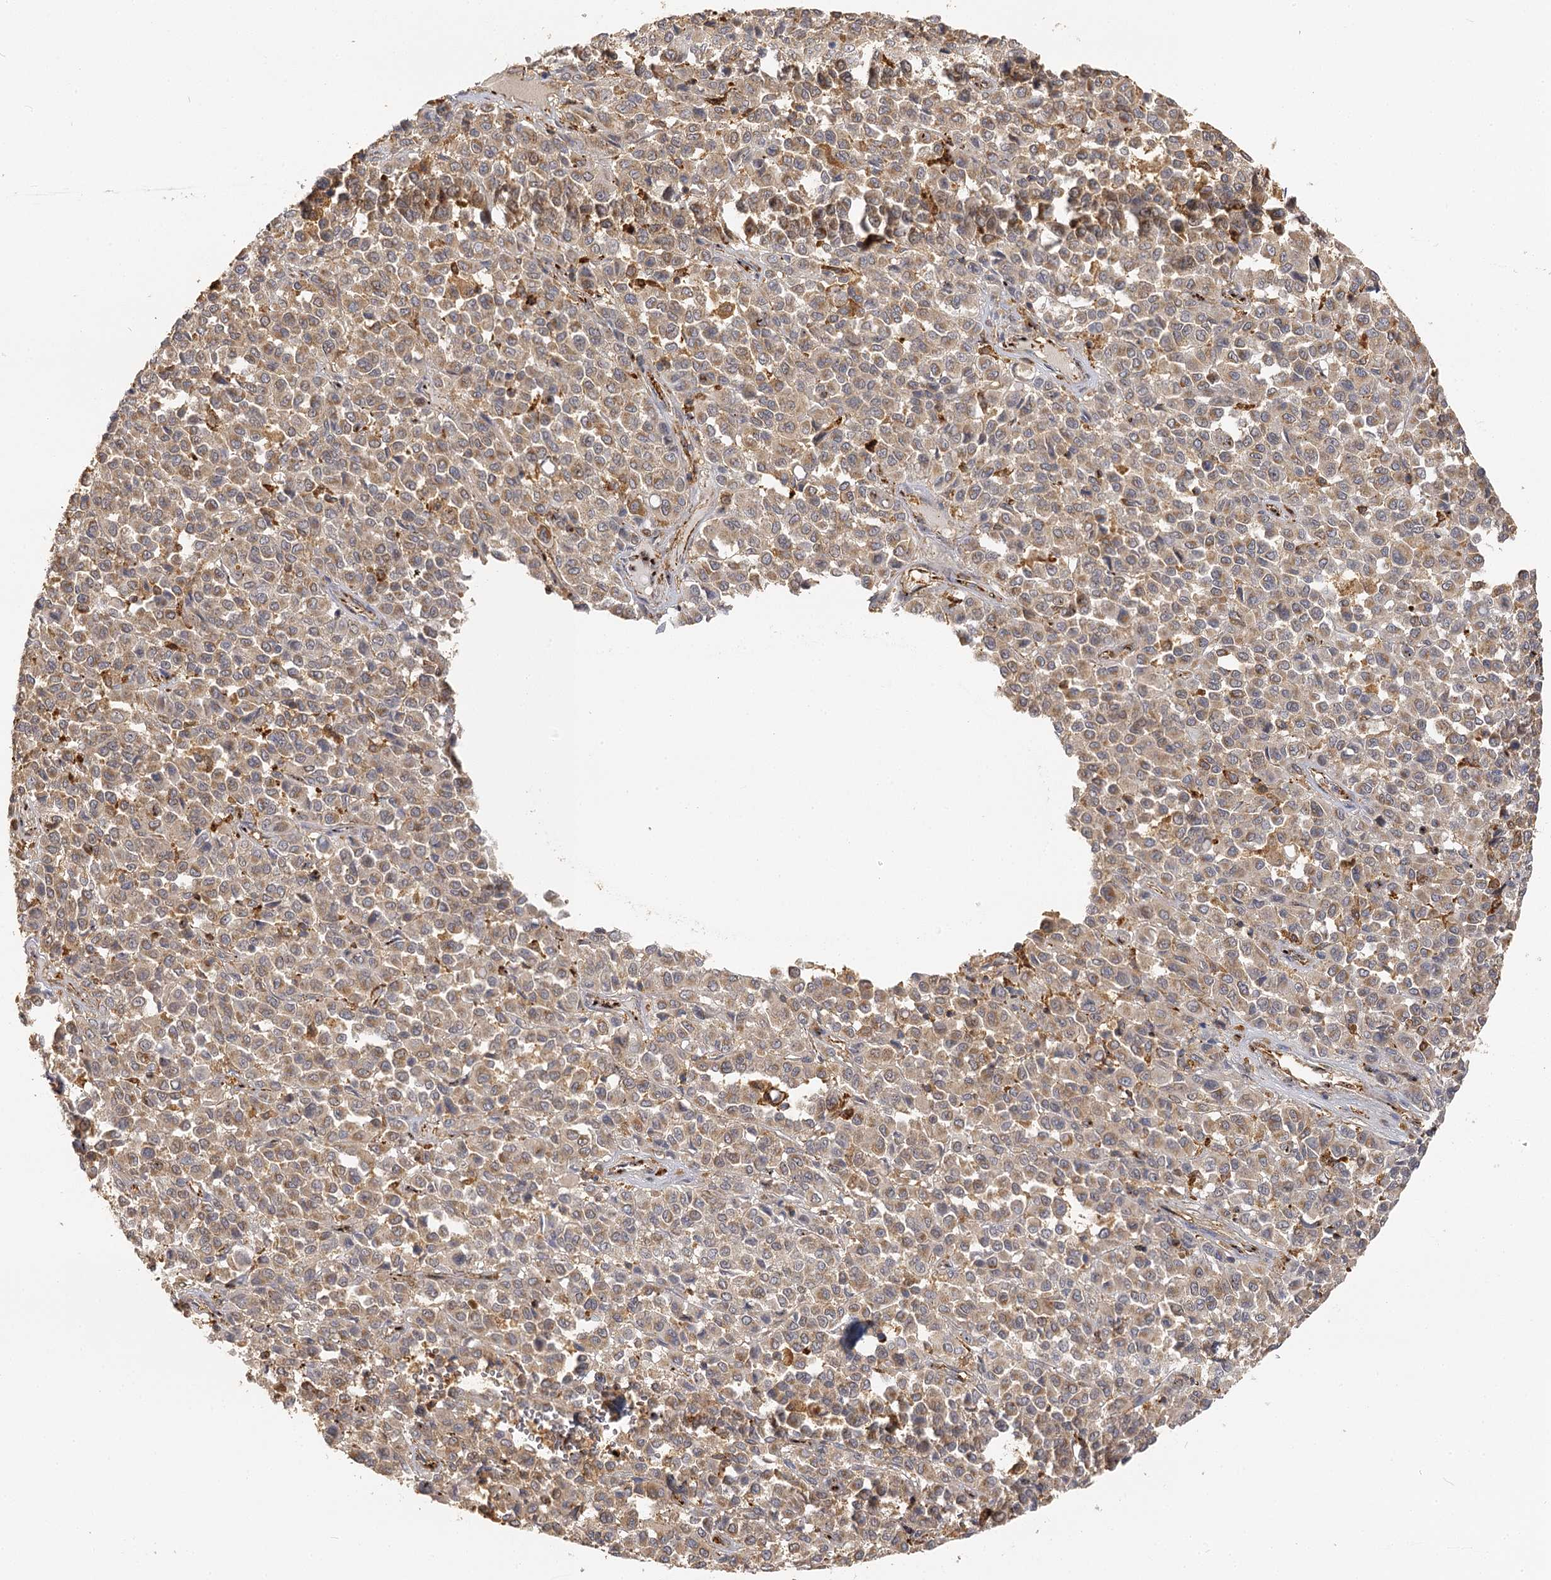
{"staining": {"intensity": "weak", "quantity": ">75%", "location": "cytoplasmic/membranous"}, "tissue": "melanoma", "cell_type": "Tumor cells", "image_type": "cancer", "snomed": [{"axis": "morphology", "description": "Malignant melanoma, Metastatic site"}, {"axis": "topography", "description": "Pancreas"}], "caption": "This is a photomicrograph of immunohistochemistry staining of melanoma, which shows weak expression in the cytoplasmic/membranous of tumor cells.", "gene": "SEC24B", "patient": {"sex": "female", "age": 30}}